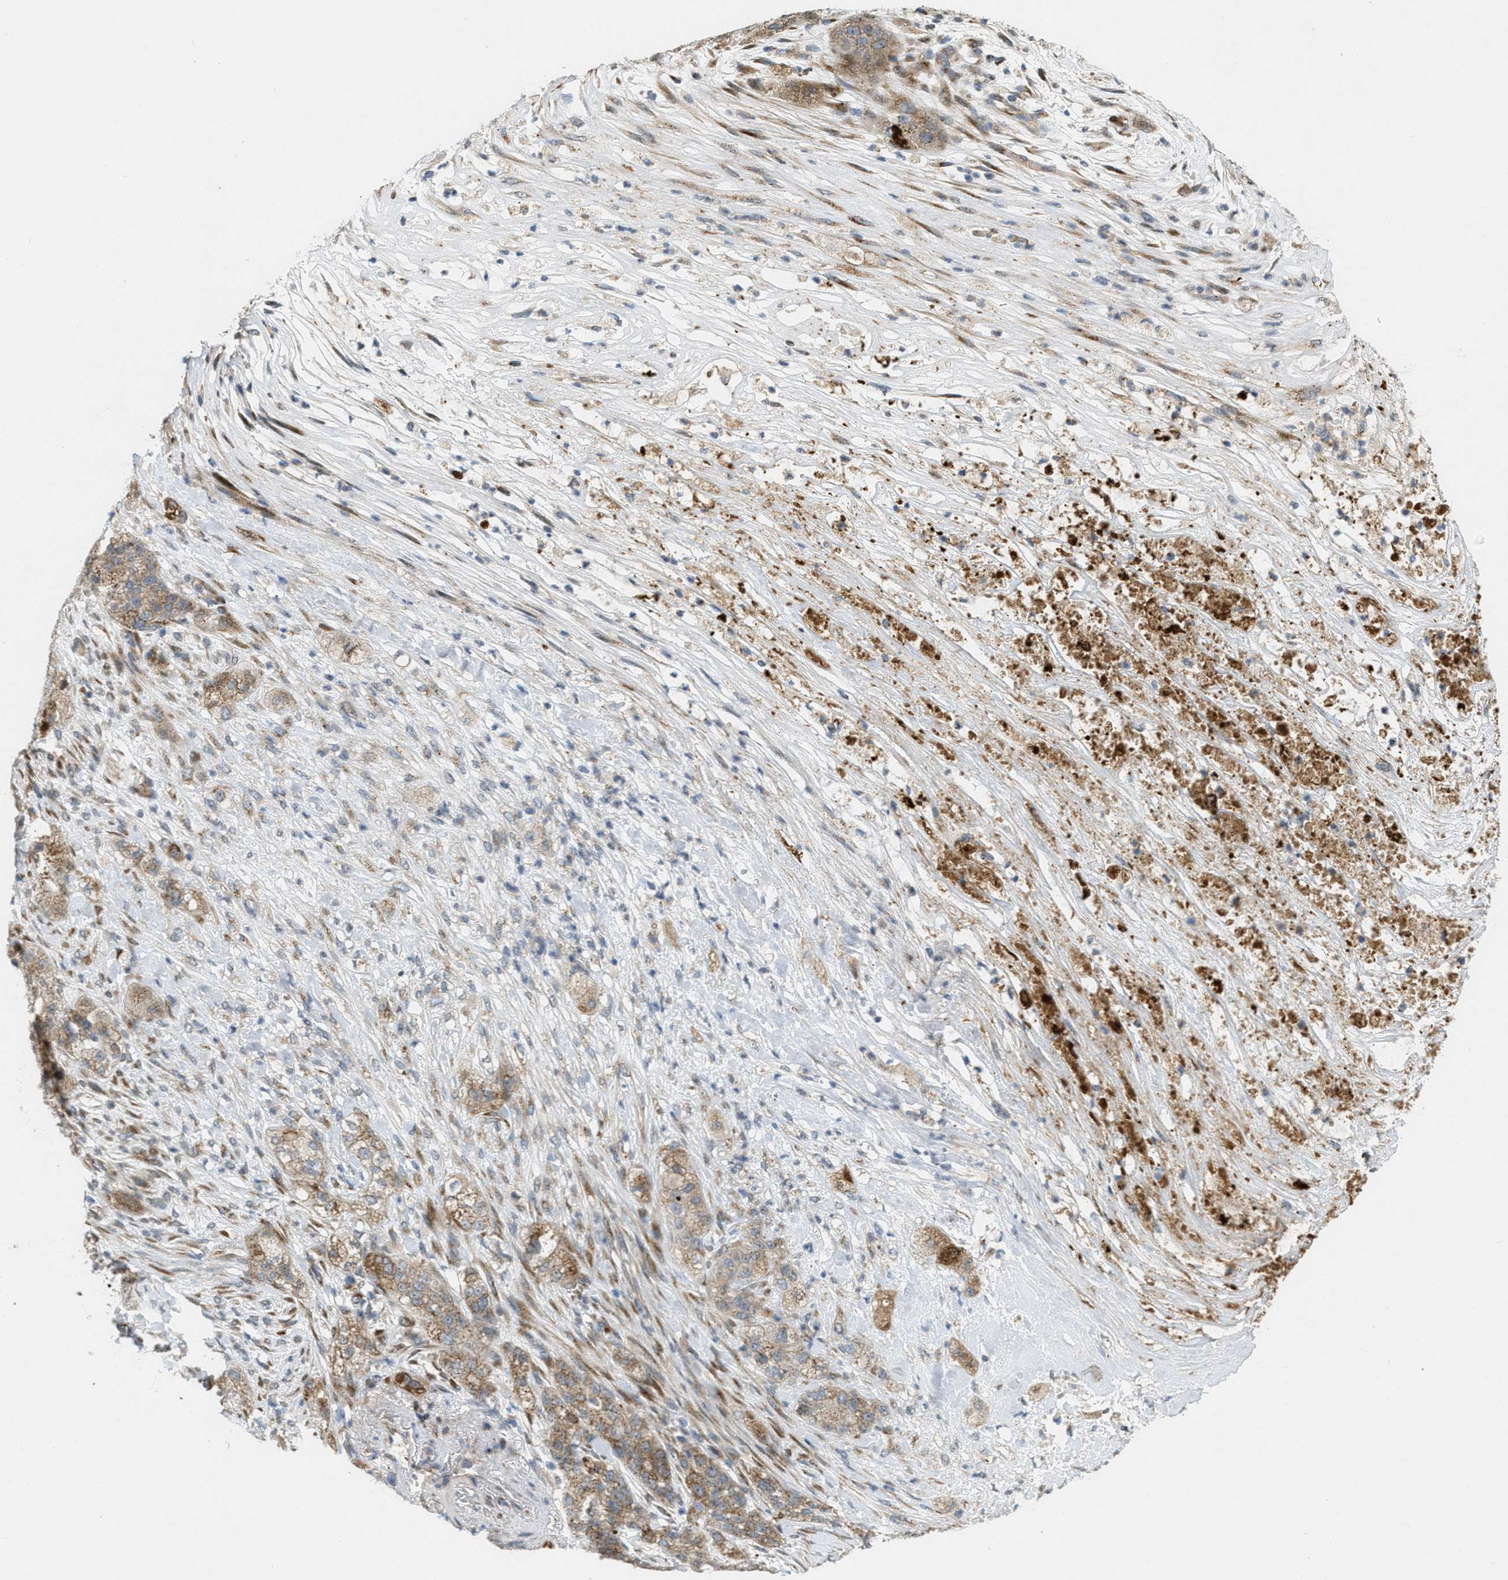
{"staining": {"intensity": "moderate", "quantity": ">75%", "location": "cytoplasmic/membranous"}, "tissue": "pancreatic cancer", "cell_type": "Tumor cells", "image_type": "cancer", "snomed": [{"axis": "morphology", "description": "Adenocarcinoma, NOS"}, {"axis": "topography", "description": "Pancreas"}], "caption": "The micrograph shows a brown stain indicating the presence of a protein in the cytoplasmic/membranous of tumor cells in pancreatic cancer. (Brightfield microscopy of DAB IHC at high magnification).", "gene": "ZFPL1", "patient": {"sex": "female", "age": 78}}